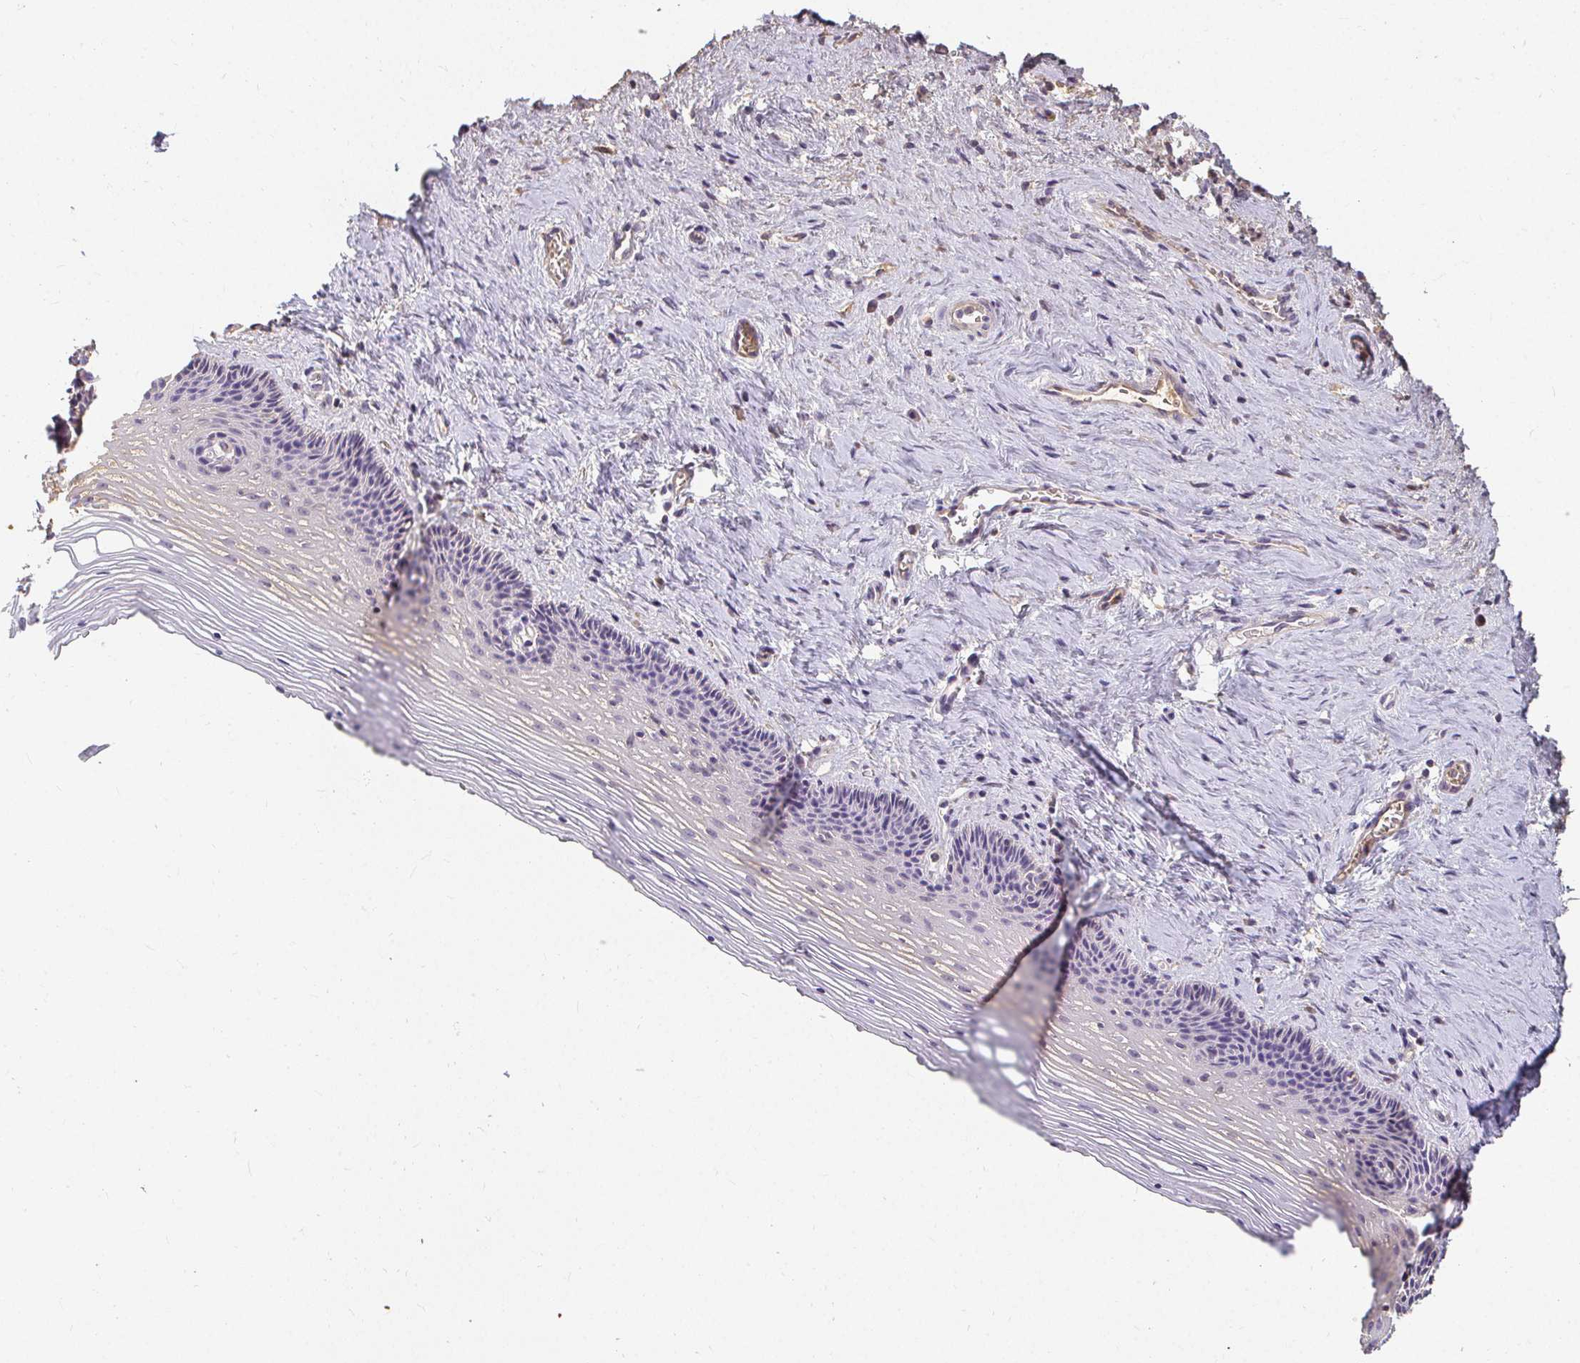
{"staining": {"intensity": "weak", "quantity": "<25%", "location": "cytoplasmic/membranous"}, "tissue": "vagina", "cell_type": "Squamous epithelial cells", "image_type": "normal", "snomed": [{"axis": "morphology", "description": "Normal tissue, NOS"}, {"axis": "topography", "description": "Vagina"}, {"axis": "topography", "description": "Cervix"}], "caption": "Squamous epithelial cells show no significant protein staining in unremarkable vagina.", "gene": "LOXL4", "patient": {"sex": "female", "age": 37}}